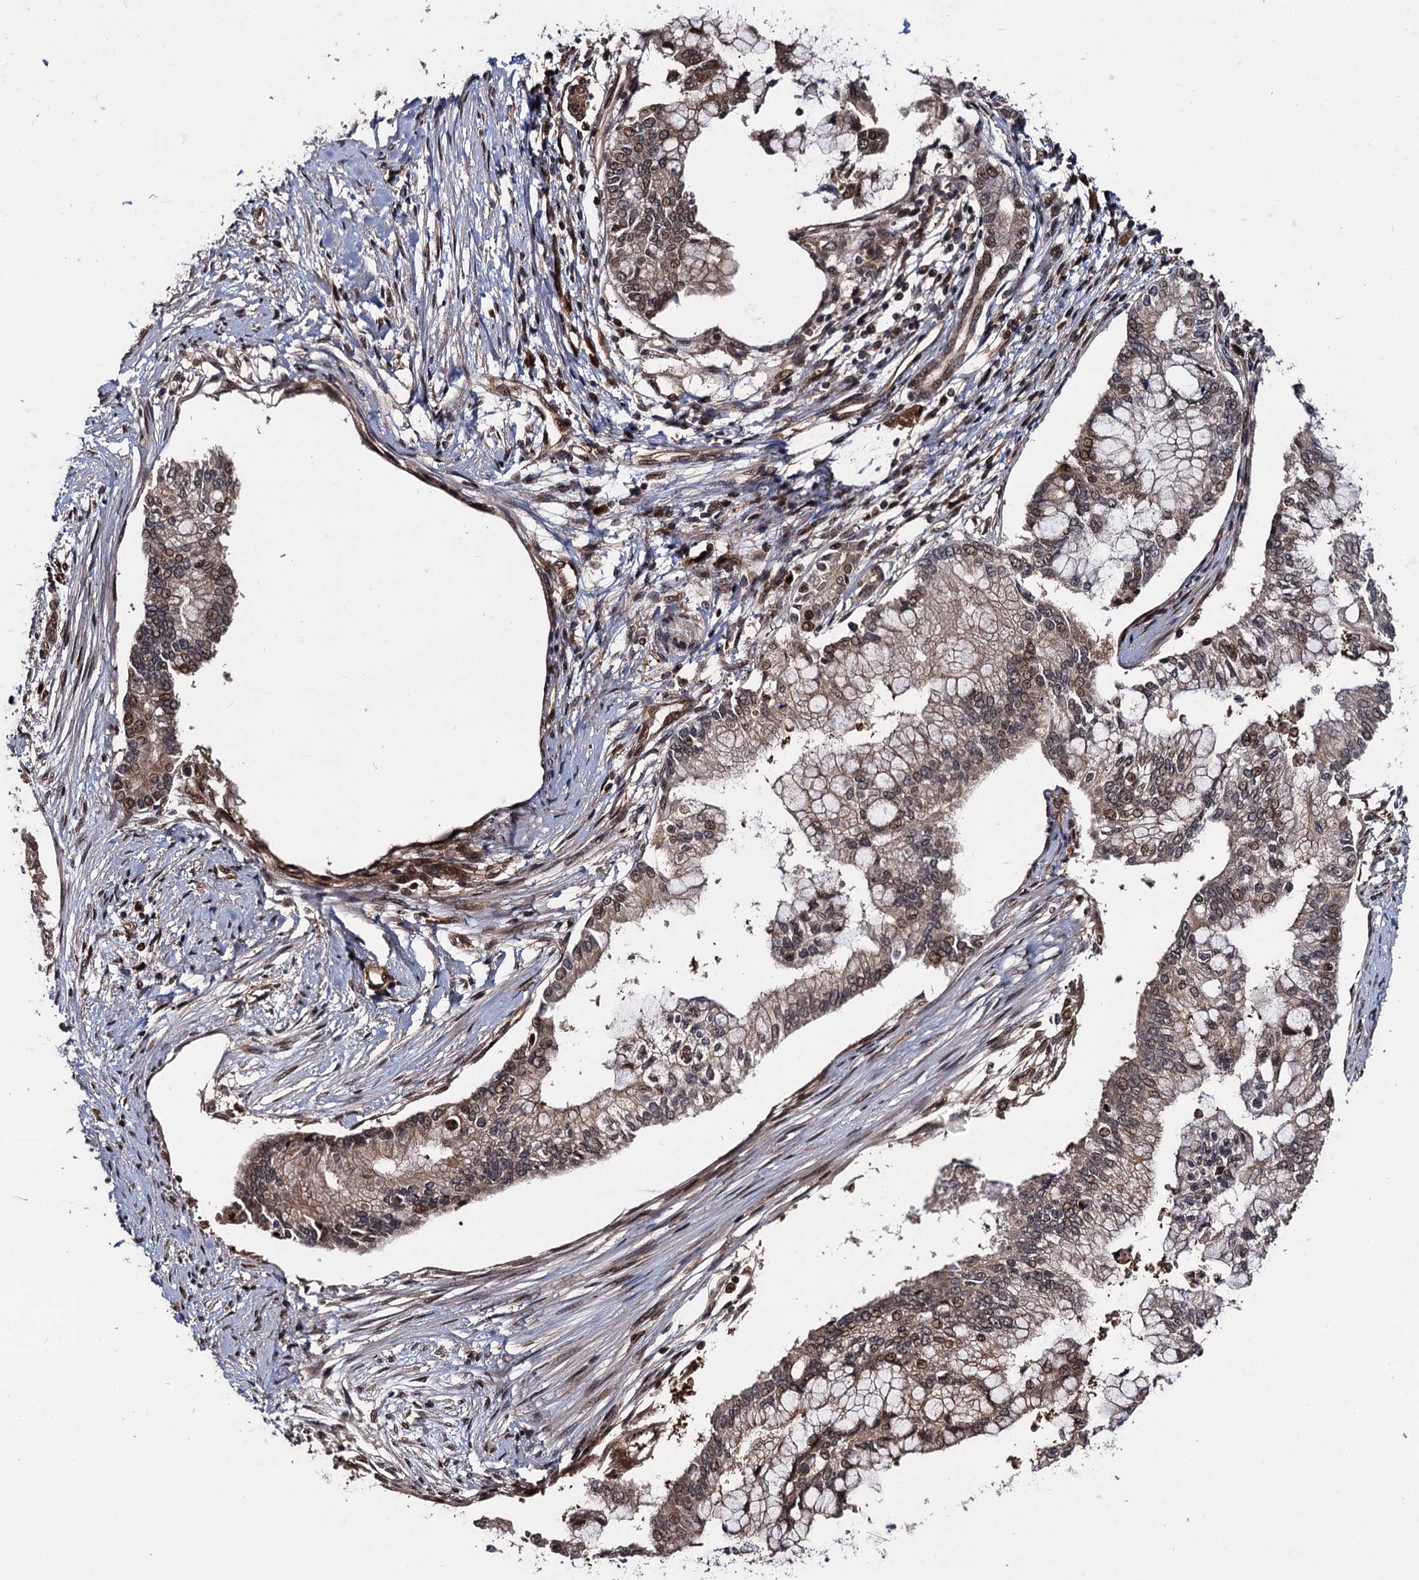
{"staining": {"intensity": "moderate", "quantity": ">75%", "location": "cytoplasmic/membranous,nuclear"}, "tissue": "pancreatic cancer", "cell_type": "Tumor cells", "image_type": "cancer", "snomed": [{"axis": "morphology", "description": "Adenocarcinoma, NOS"}, {"axis": "topography", "description": "Pancreas"}], "caption": "The immunohistochemical stain shows moderate cytoplasmic/membranous and nuclear positivity in tumor cells of pancreatic cancer tissue. The protein of interest is shown in brown color, while the nuclei are stained blue.", "gene": "CDC23", "patient": {"sex": "male", "age": 58}}